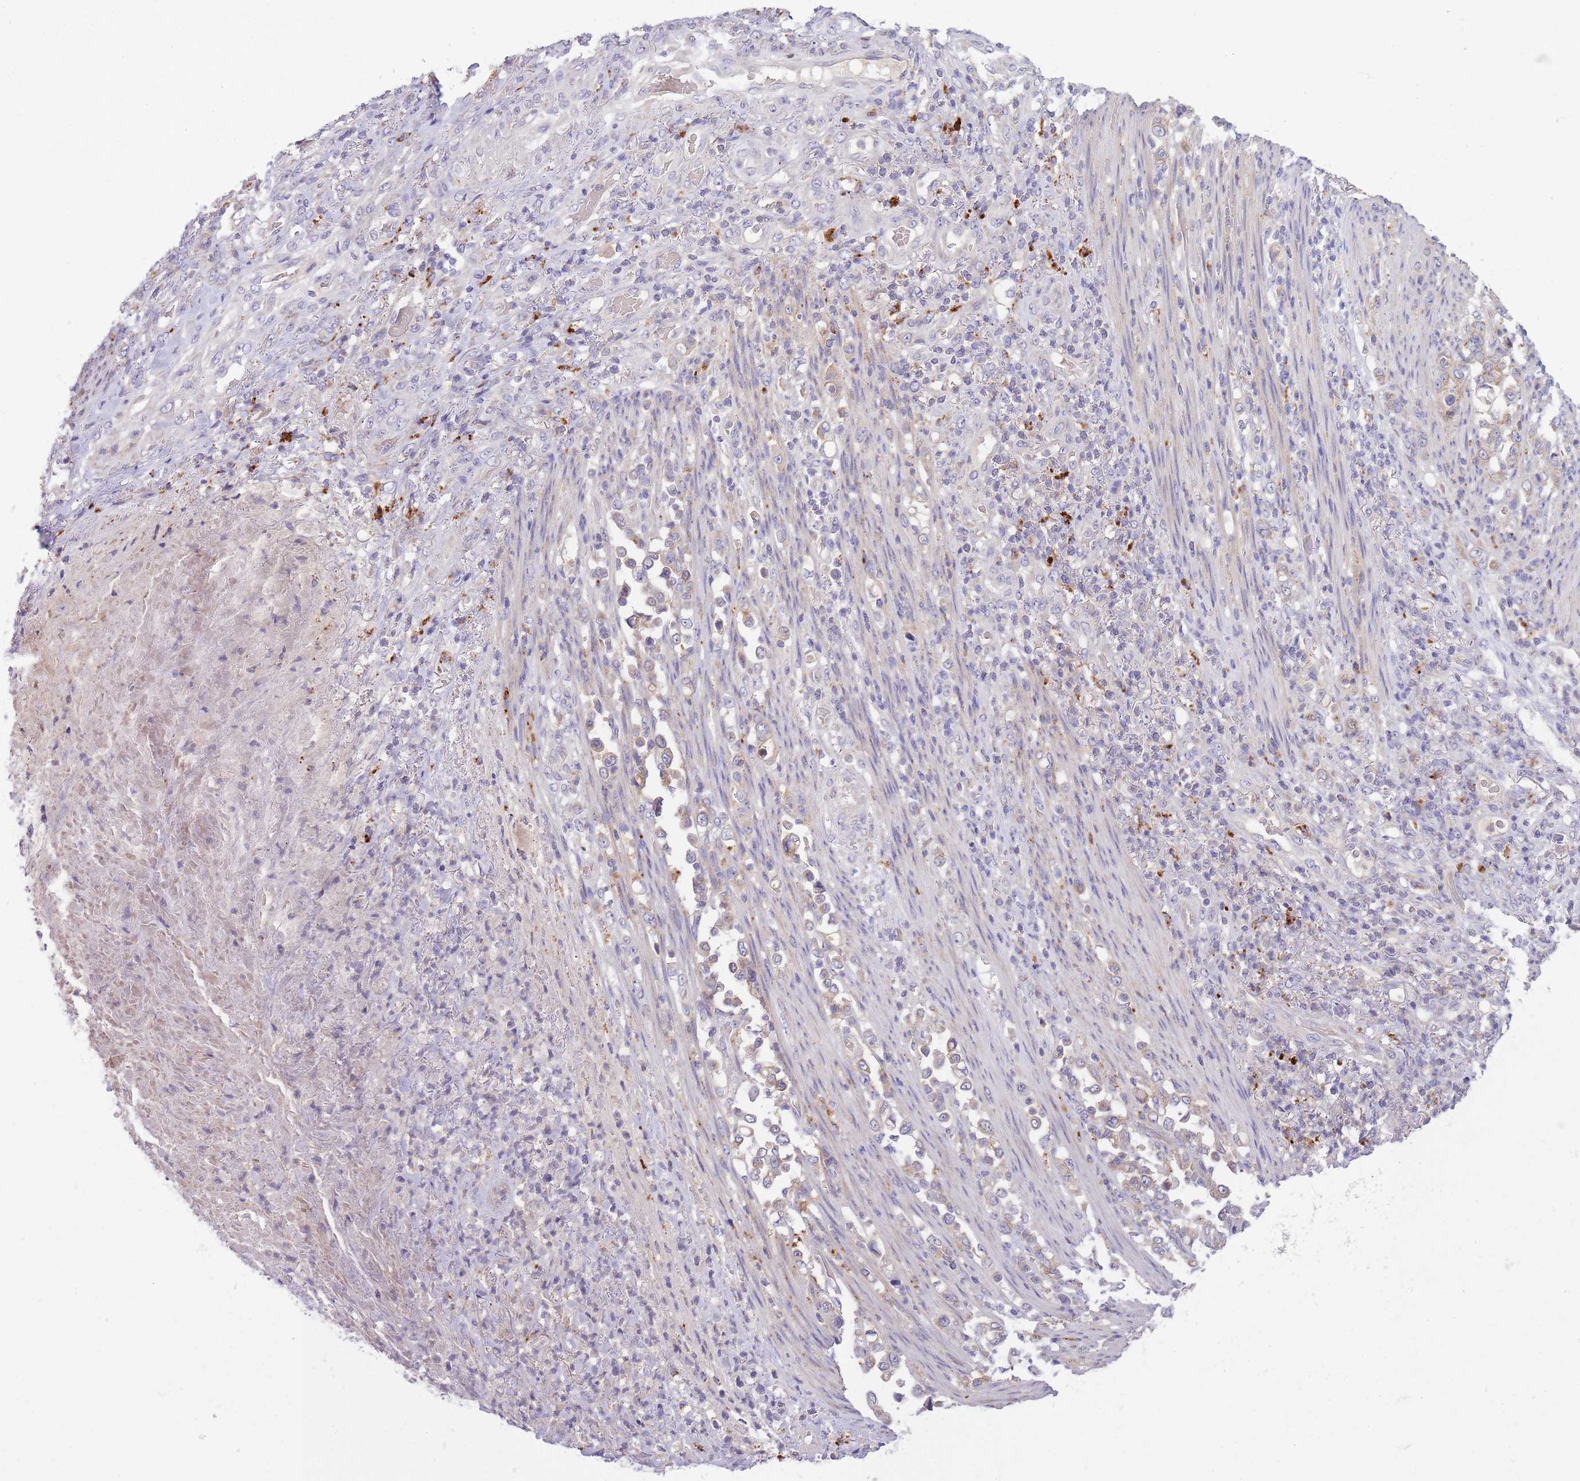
{"staining": {"intensity": "weak", "quantity": ">75%", "location": "cytoplasmic/membranous"}, "tissue": "stomach cancer", "cell_type": "Tumor cells", "image_type": "cancer", "snomed": [{"axis": "morphology", "description": "Normal tissue, NOS"}, {"axis": "morphology", "description": "Adenocarcinoma, NOS"}, {"axis": "topography", "description": "Stomach"}], "caption": "This is an image of IHC staining of stomach cancer (adenocarcinoma), which shows weak staining in the cytoplasmic/membranous of tumor cells.", "gene": "TRIM61", "patient": {"sex": "female", "age": 79}}